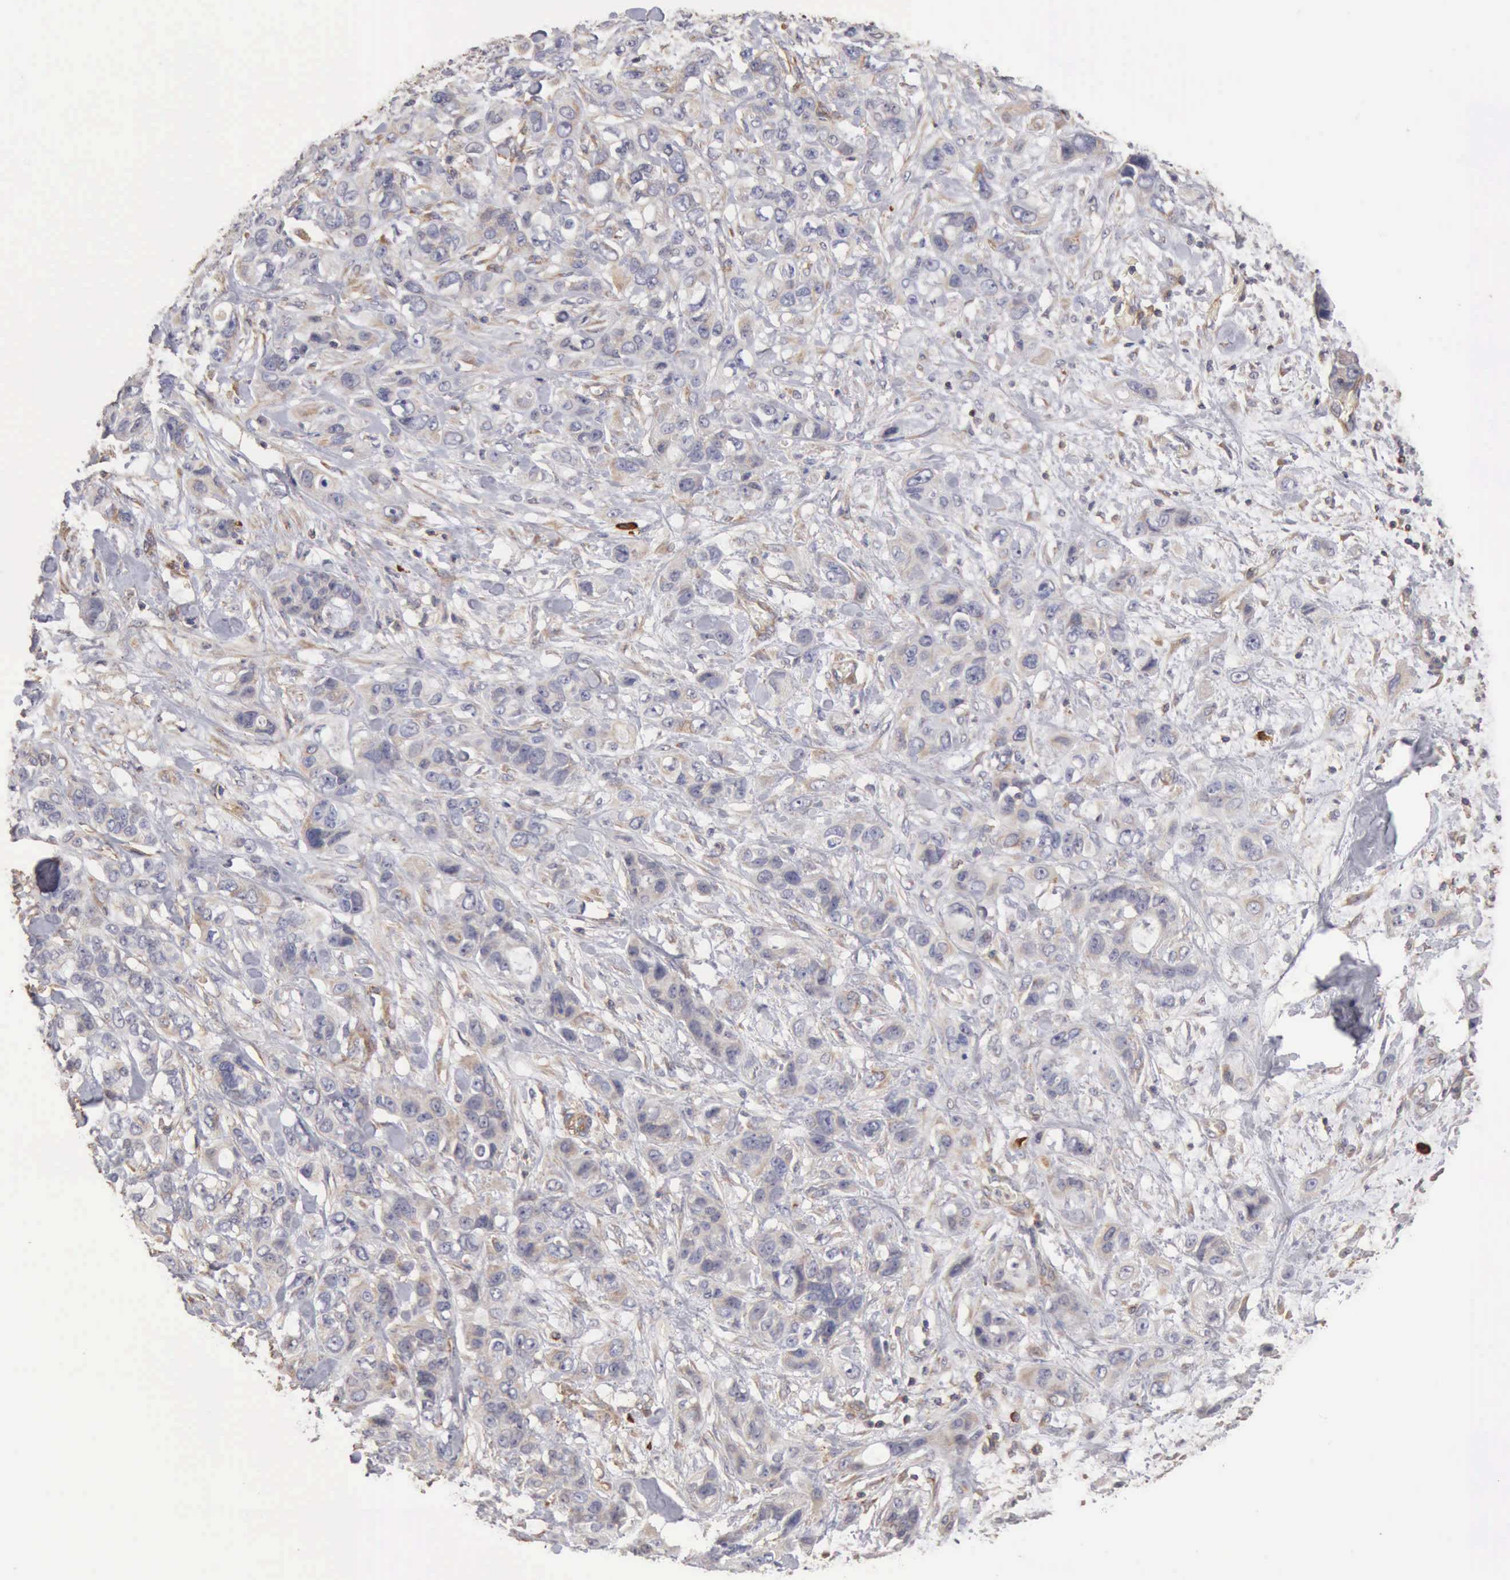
{"staining": {"intensity": "weak", "quantity": "<25%", "location": "cytoplasmic/membranous"}, "tissue": "stomach cancer", "cell_type": "Tumor cells", "image_type": "cancer", "snomed": [{"axis": "morphology", "description": "Adenocarcinoma, NOS"}, {"axis": "topography", "description": "Stomach, upper"}], "caption": "An immunohistochemistry micrograph of stomach cancer is shown. There is no staining in tumor cells of stomach cancer.", "gene": "GPR101", "patient": {"sex": "male", "age": 47}}